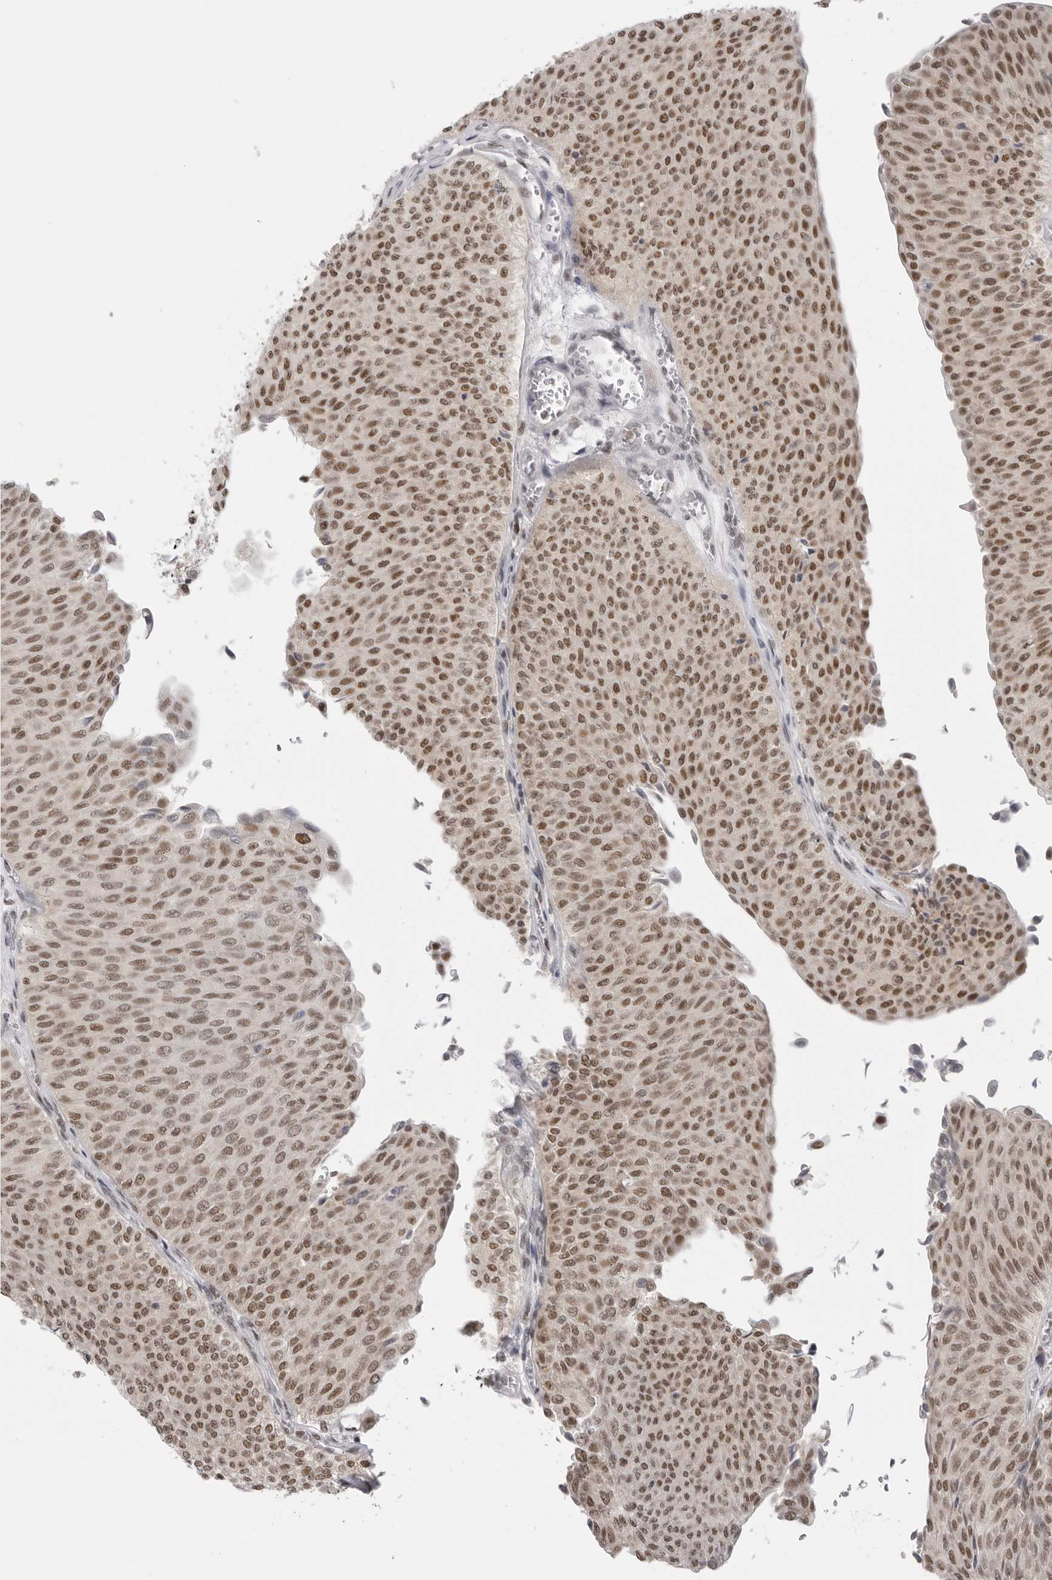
{"staining": {"intensity": "moderate", "quantity": ">75%", "location": "nuclear"}, "tissue": "urothelial cancer", "cell_type": "Tumor cells", "image_type": "cancer", "snomed": [{"axis": "morphology", "description": "Urothelial carcinoma, Low grade"}, {"axis": "topography", "description": "Urinary bladder"}], "caption": "This image exhibits IHC staining of human urothelial cancer, with medium moderate nuclear staining in approximately >75% of tumor cells.", "gene": "RPA2", "patient": {"sex": "male", "age": 78}}